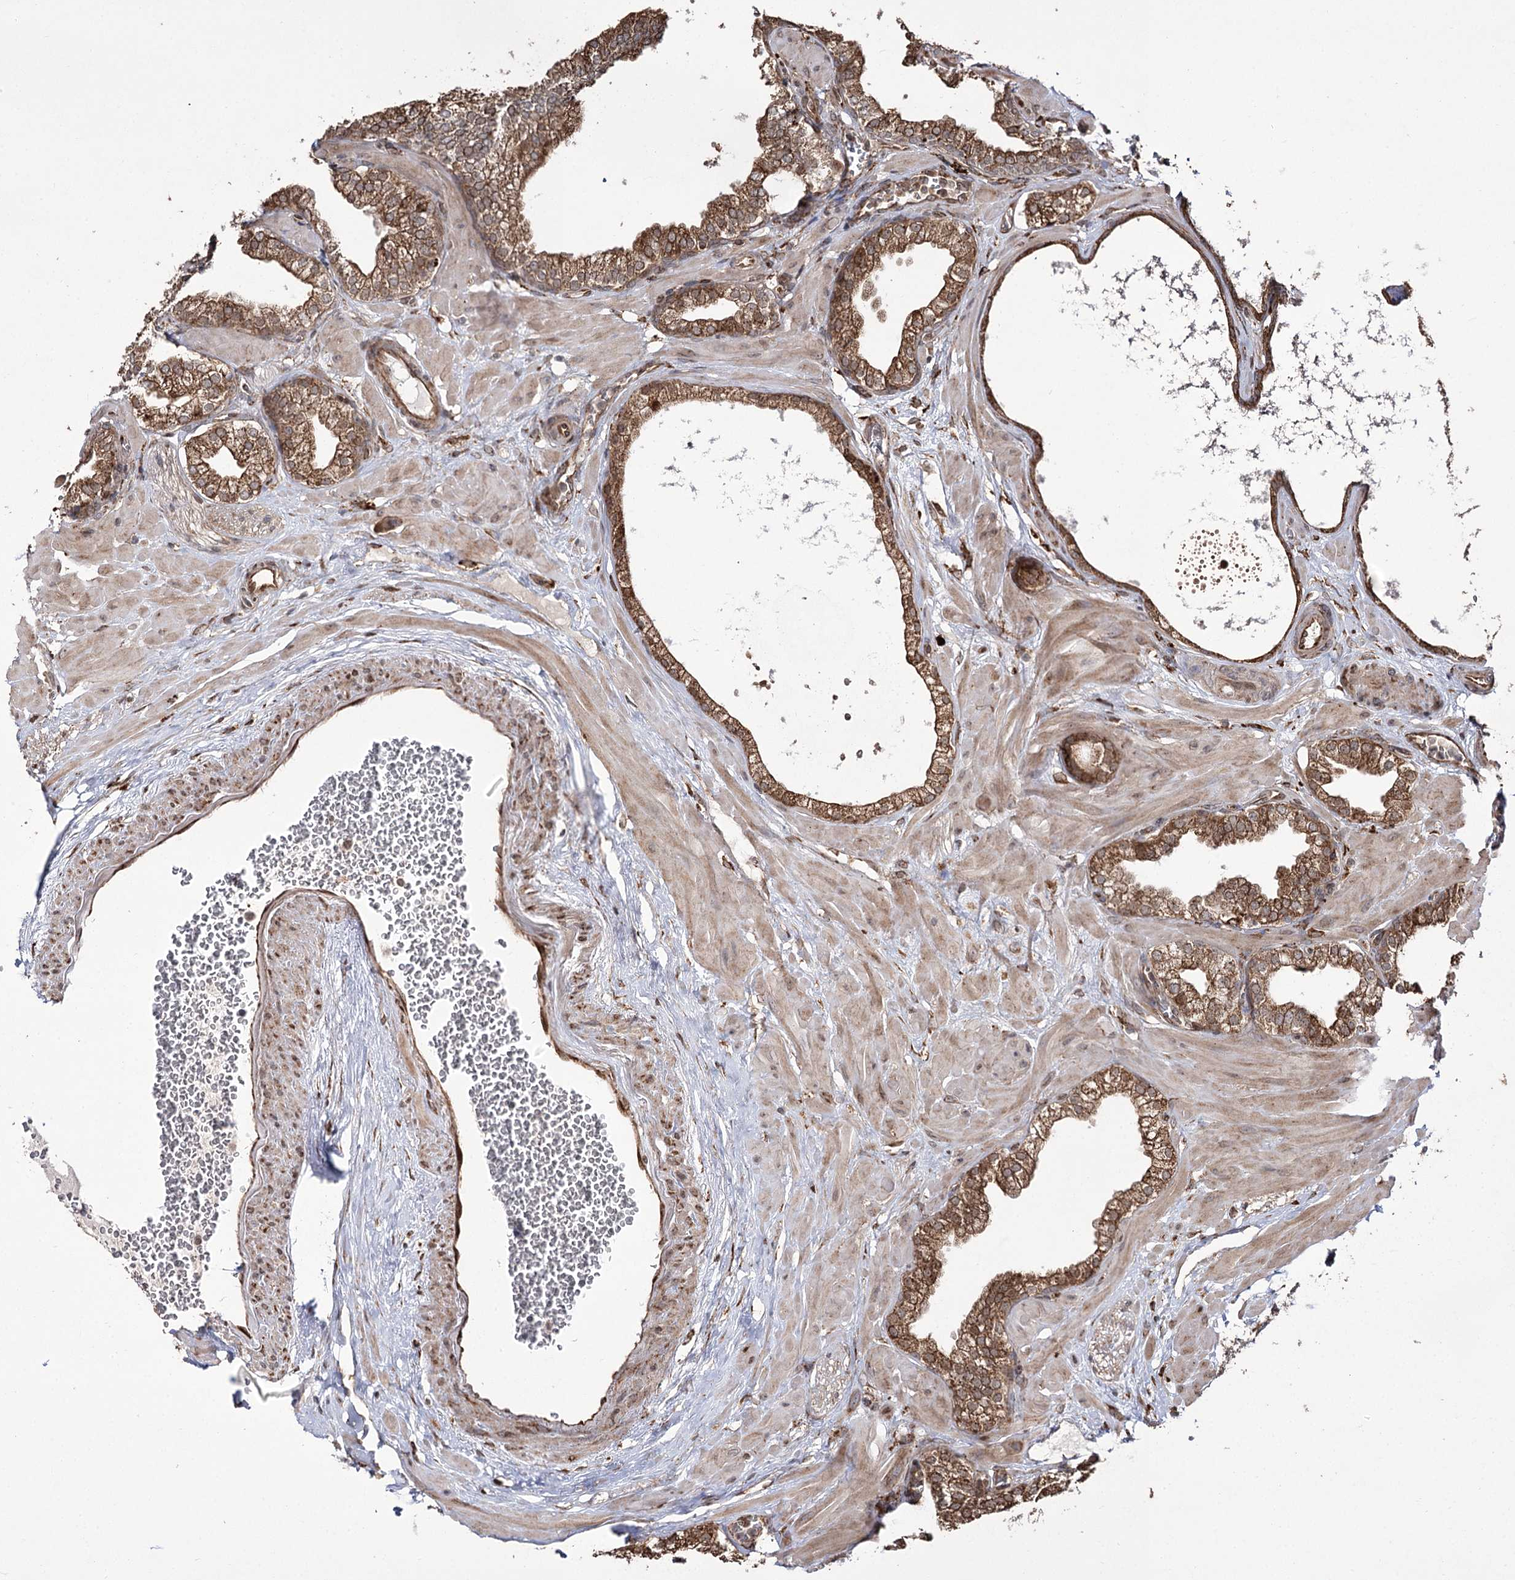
{"staining": {"intensity": "moderate", "quantity": ">75%", "location": "cytoplasmic/membranous"}, "tissue": "prostate", "cell_type": "Glandular cells", "image_type": "normal", "snomed": [{"axis": "morphology", "description": "Normal tissue, NOS"}, {"axis": "morphology", "description": "Urothelial carcinoma, Low grade"}, {"axis": "topography", "description": "Urinary bladder"}, {"axis": "topography", "description": "Prostate"}], "caption": "Approximately >75% of glandular cells in unremarkable human prostate reveal moderate cytoplasmic/membranous protein expression as visualized by brown immunohistochemical staining.", "gene": "FANCL", "patient": {"sex": "male", "age": 60}}